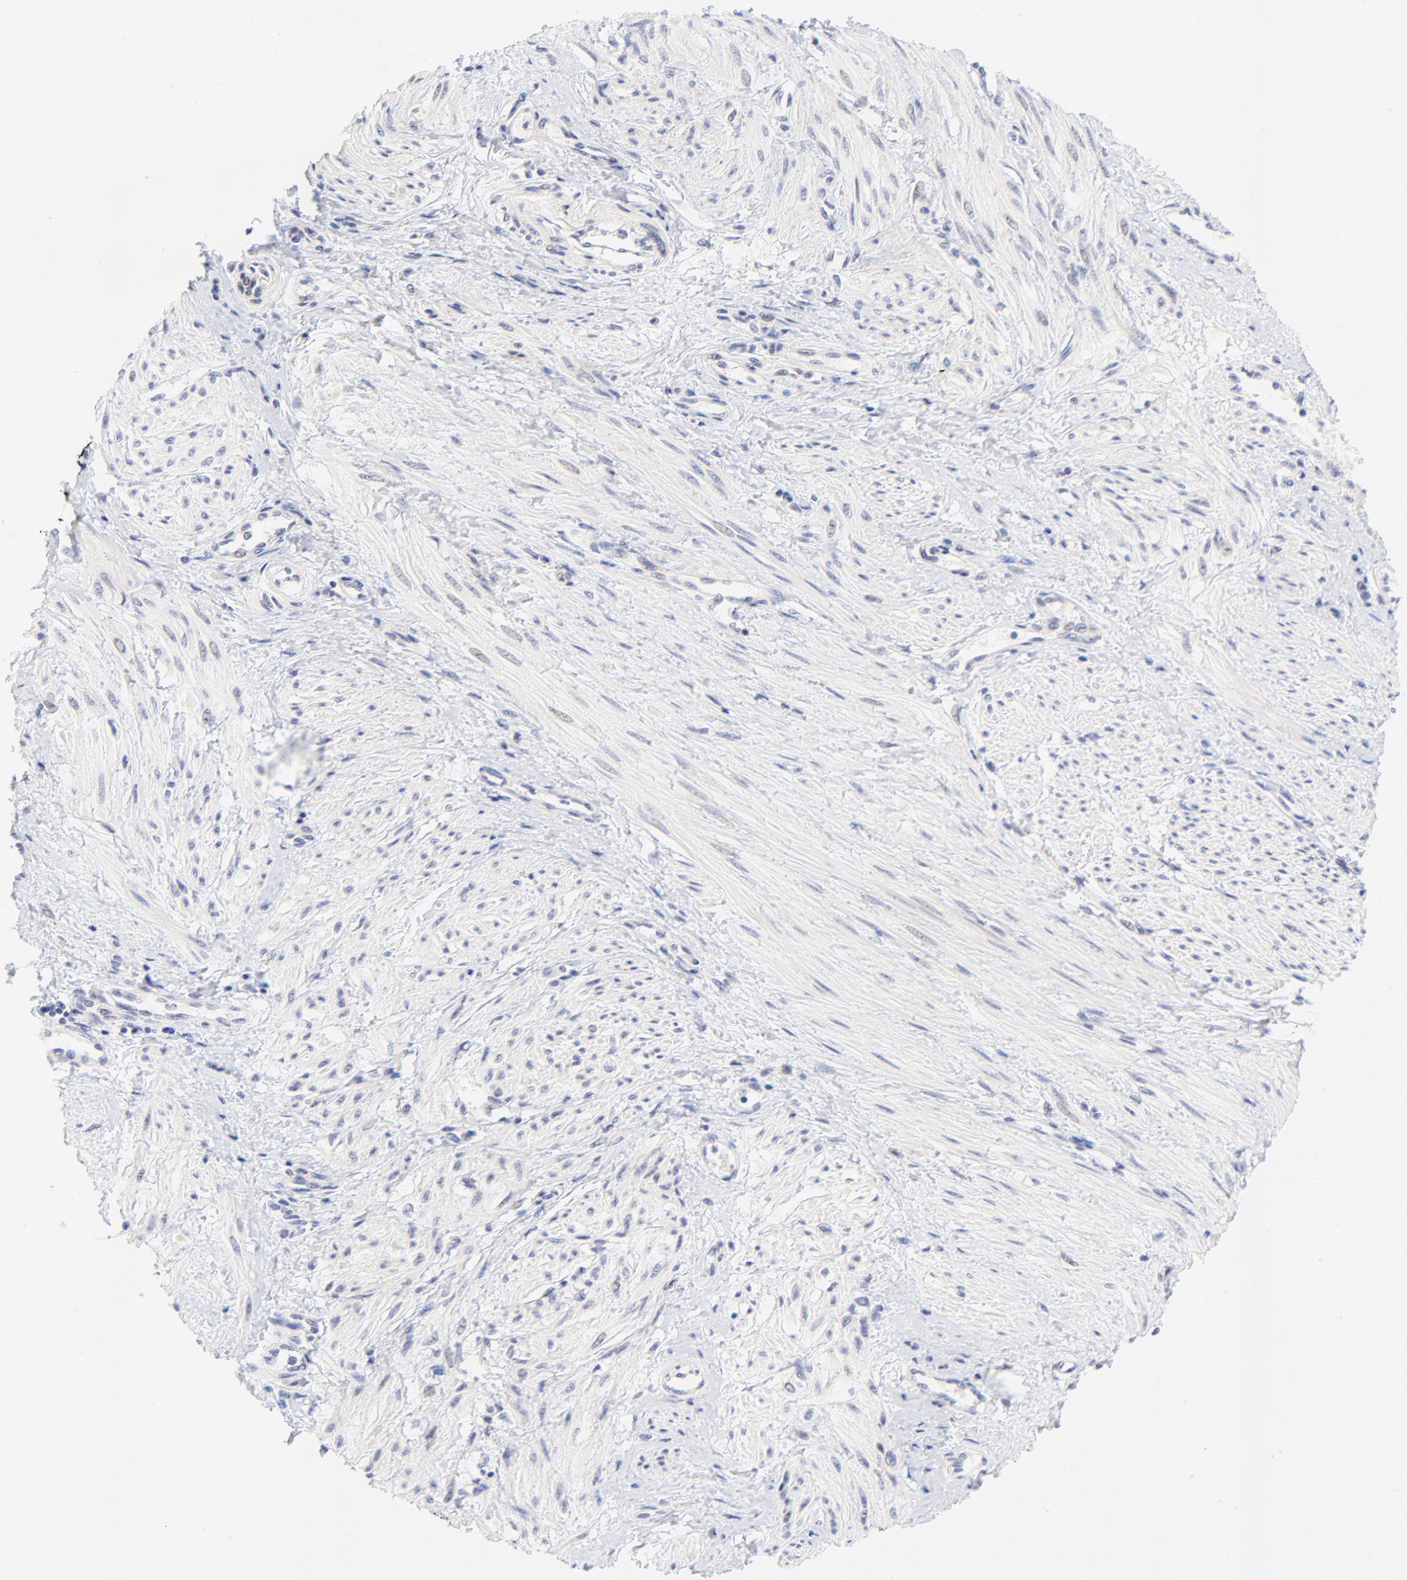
{"staining": {"intensity": "negative", "quantity": "none", "location": "none"}, "tissue": "smooth muscle", "cell_type": "Smooth muscle cells", "image_type": "normal", "snomed": [{"axis": "morphology", "description": "Normal tissue, NOS"}, {"axis": "topography", "description": "Smooth muscle"}, {"axis": "topography", "description": "Uterus"}], "caption": "The photomicrograph demonstrates no significant staining in smooth muscle cells of smooth muscle.", "gene": "AFF2", "patient": {"sex": "female", "age": 39}}